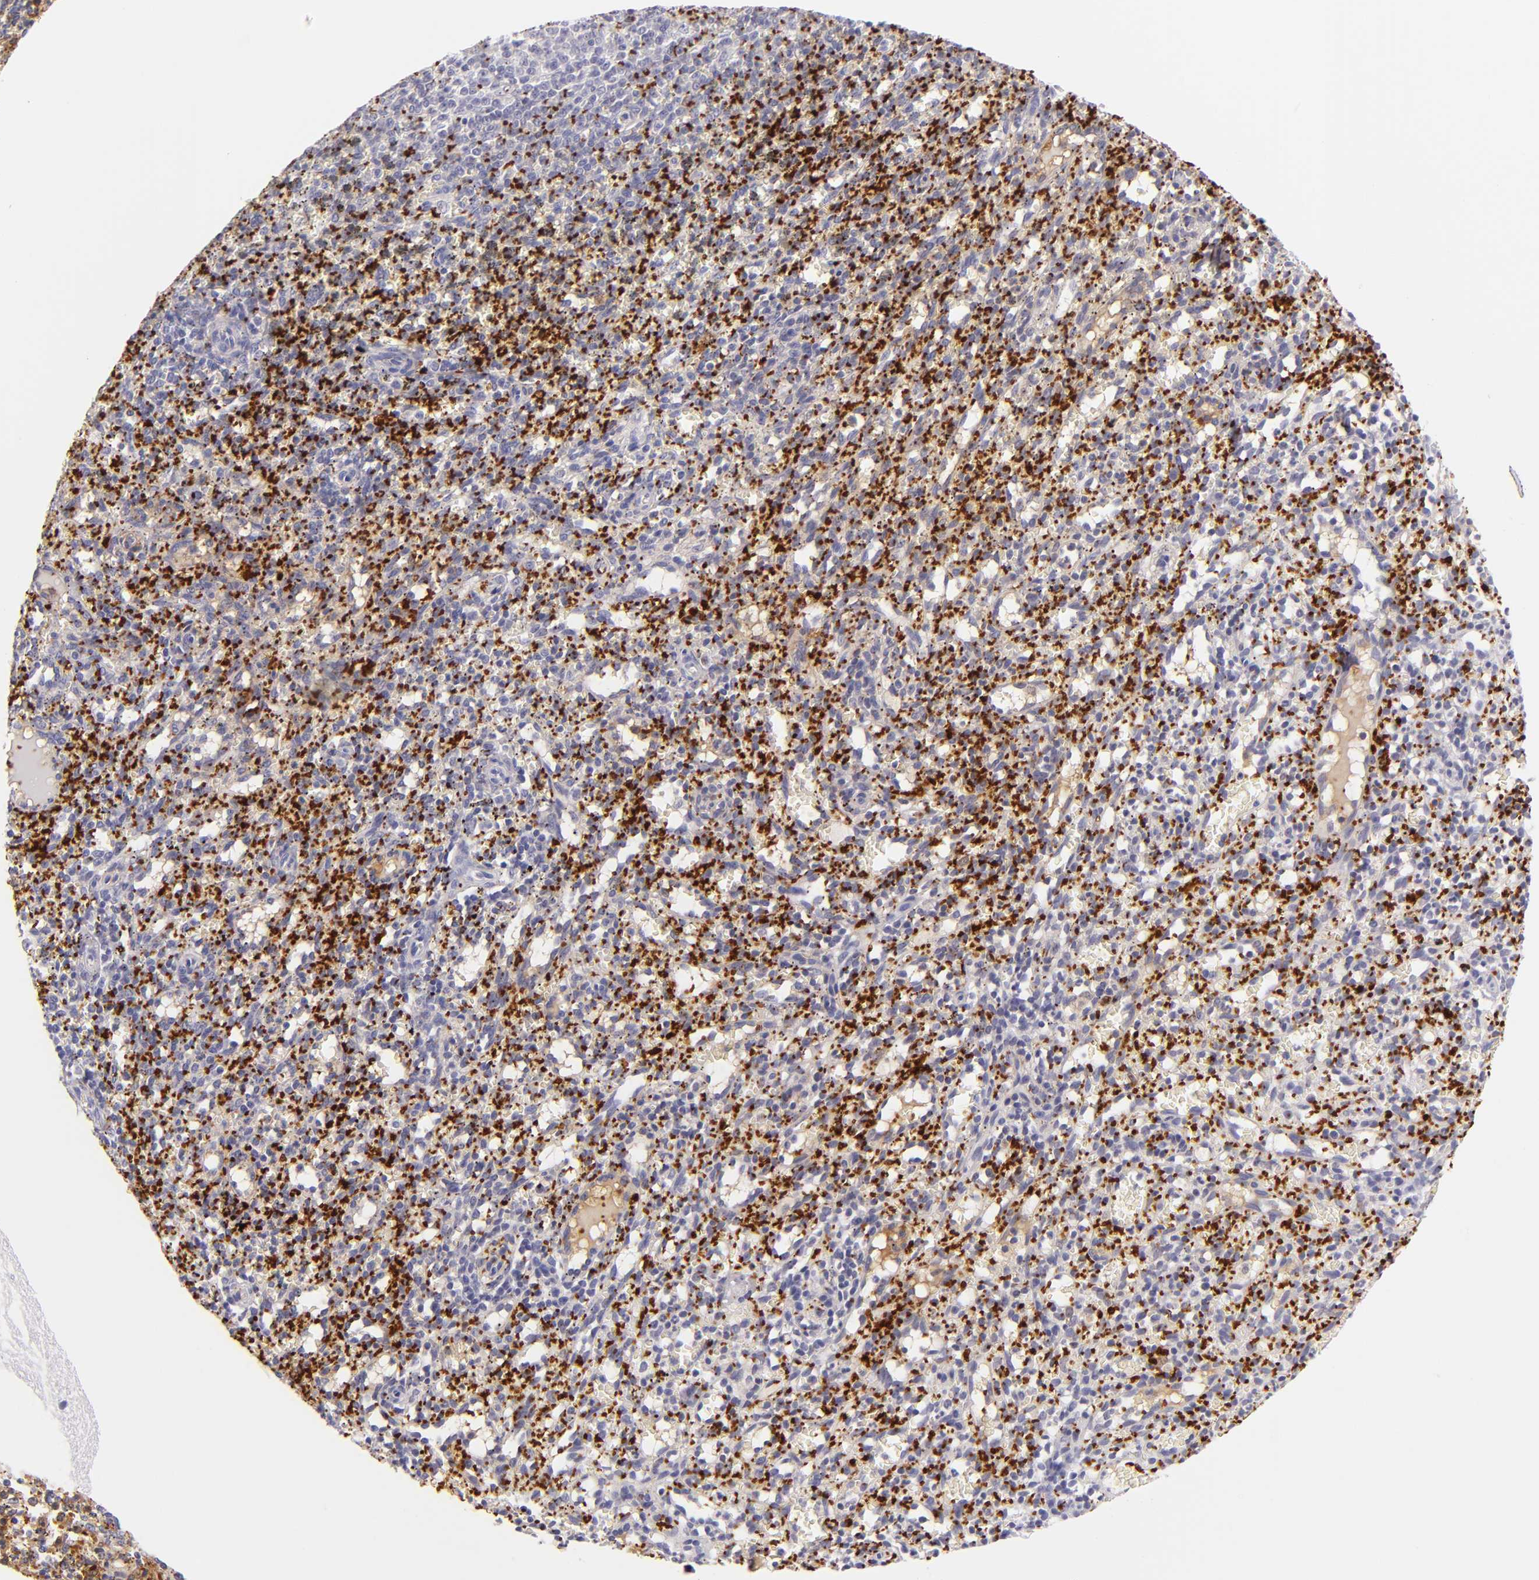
{"staining": {"intensity": "strong", "quantity": "<25%", "location": "cytoplasmic/membranous"}, "tissue": "spleen", "cell_type": "Cells in red pulp", "image_type": "normal", "snomed": [{"axis": "morphology", "description": "Normal tissue, NOS"}, {"axis": "topography", "description": "Spleen"}], "caption": "Spleen stained with immunohistochemistry shows strong cytoplasmic/membranous staining in about <25% of cells in red pulp. (DAB IHC with brightfield microscopy, high magnification).", "gene": "GP1BA", "patient": {"sex": "female", "age": 10}}